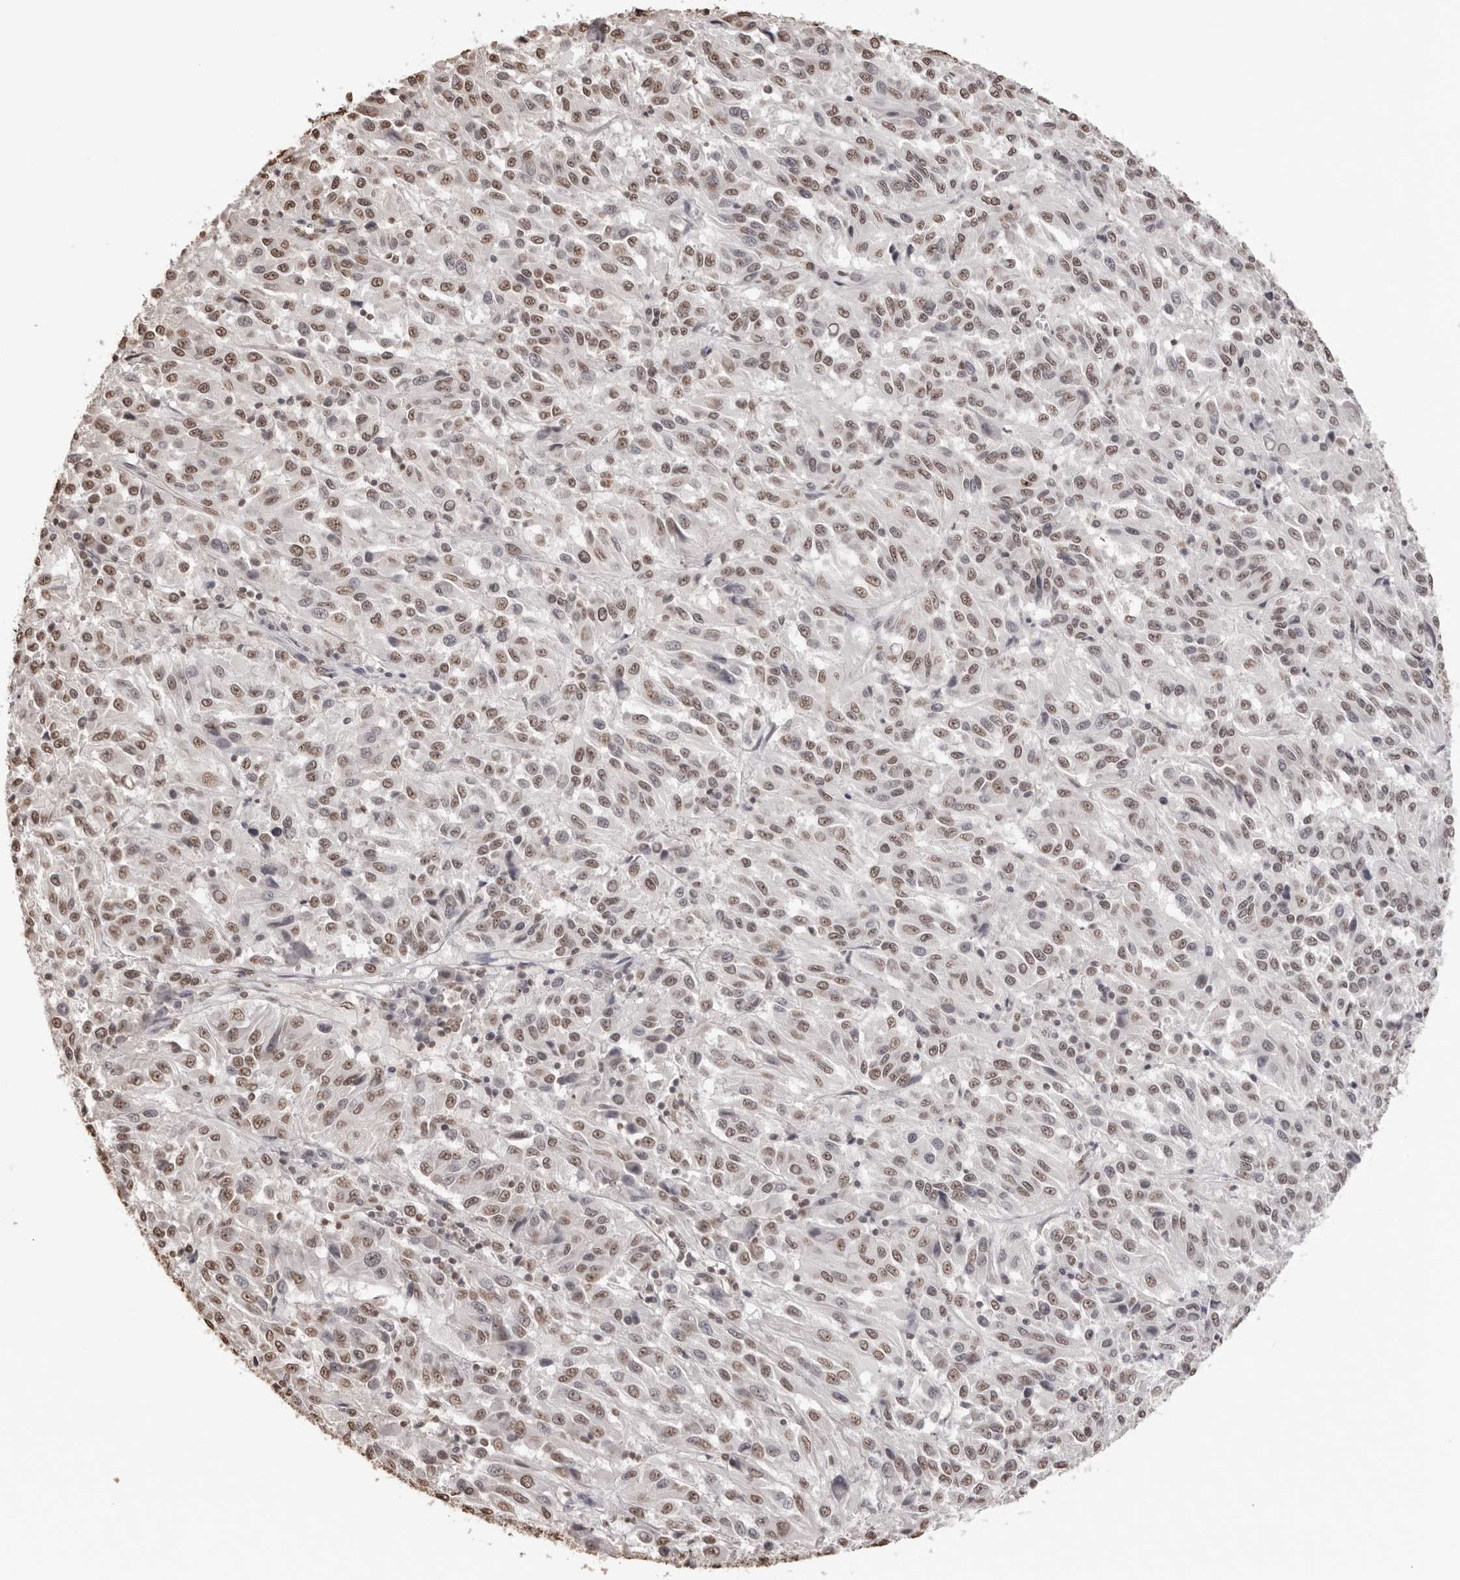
{"staining": {"intensity": "weak", "quantity": ">75%", "location": "nuclear"}, "tissue": "melanoma", "cell_type": "Tumor cells", "image_type": "cancer", "snomed": [{"axis": "morphology", "description": "Malignant melanoma, Metastatic site"}, {"axis": "topography", "description": "Lung"}], "caption": "Malignant melanoma (metastatic site) stained for a protein (brown) exhibits weak nuclear positive expression in approximately >75% of tumor cells.", "gene": "OLIG3", "patient": {"sex": "male", "age": 64}}